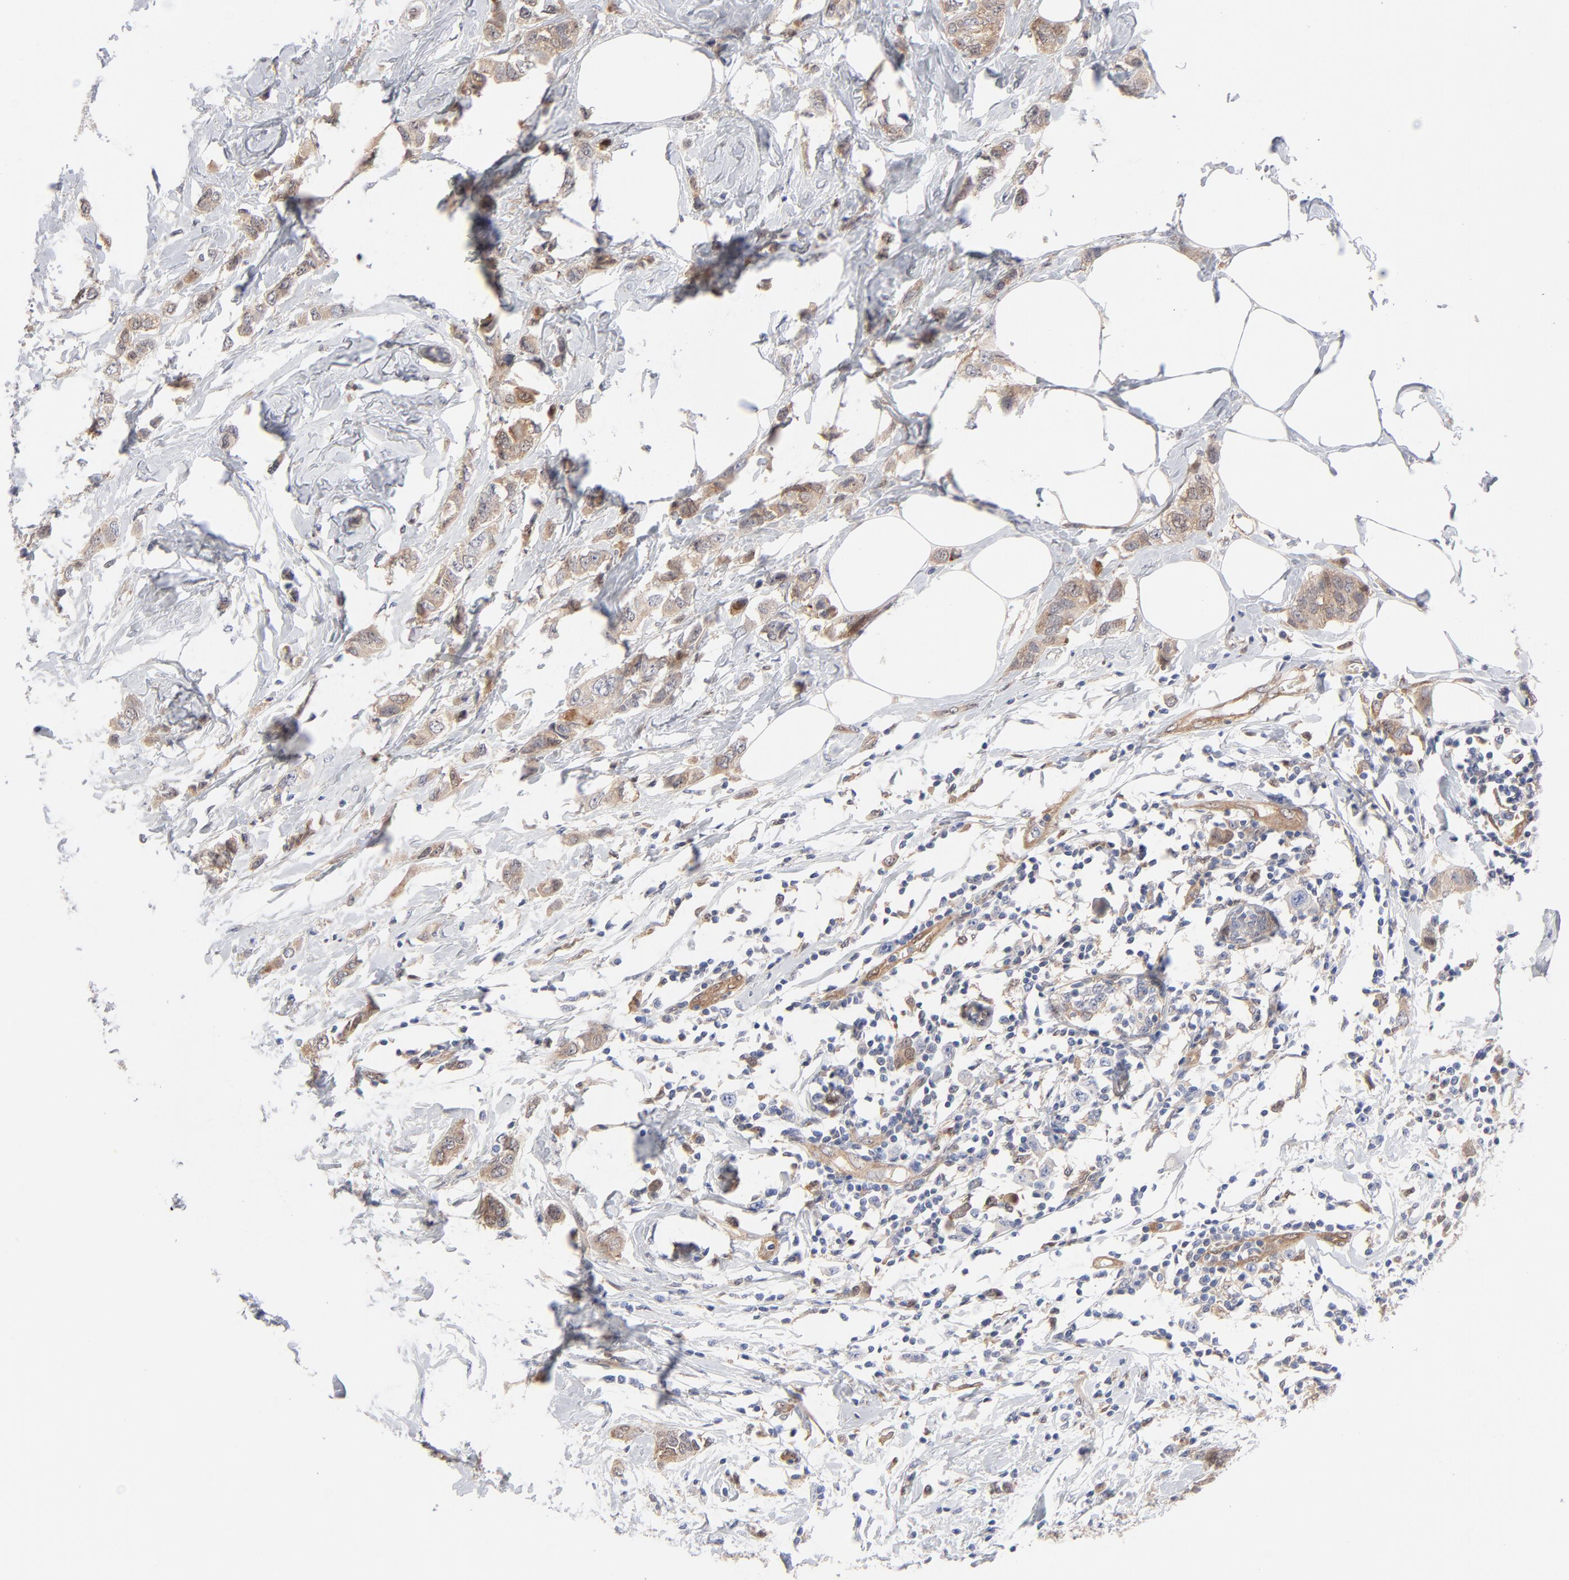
{"staining": {"intensity": "weak", "quantity": ">75%", "location": "cytoplasmic/membranous"}, "tissue": "breast cancer", "cell_type": "Tumor cells", "image_type": "cancer", "snomed": [{"axis": "morphology", "description": "Normal tissue, NOS"}, {"axis": "morphology", "description": "Duct carcinoma"}, {"axis": "topography", "description": "Breast"}], "caption": "Human breast infiltrating ductal carcinoma stained with a protein marker reveals weak staining in tumor cells.", "gene": "ARRB1", "patient": {"sex": "female", "age": 50}}